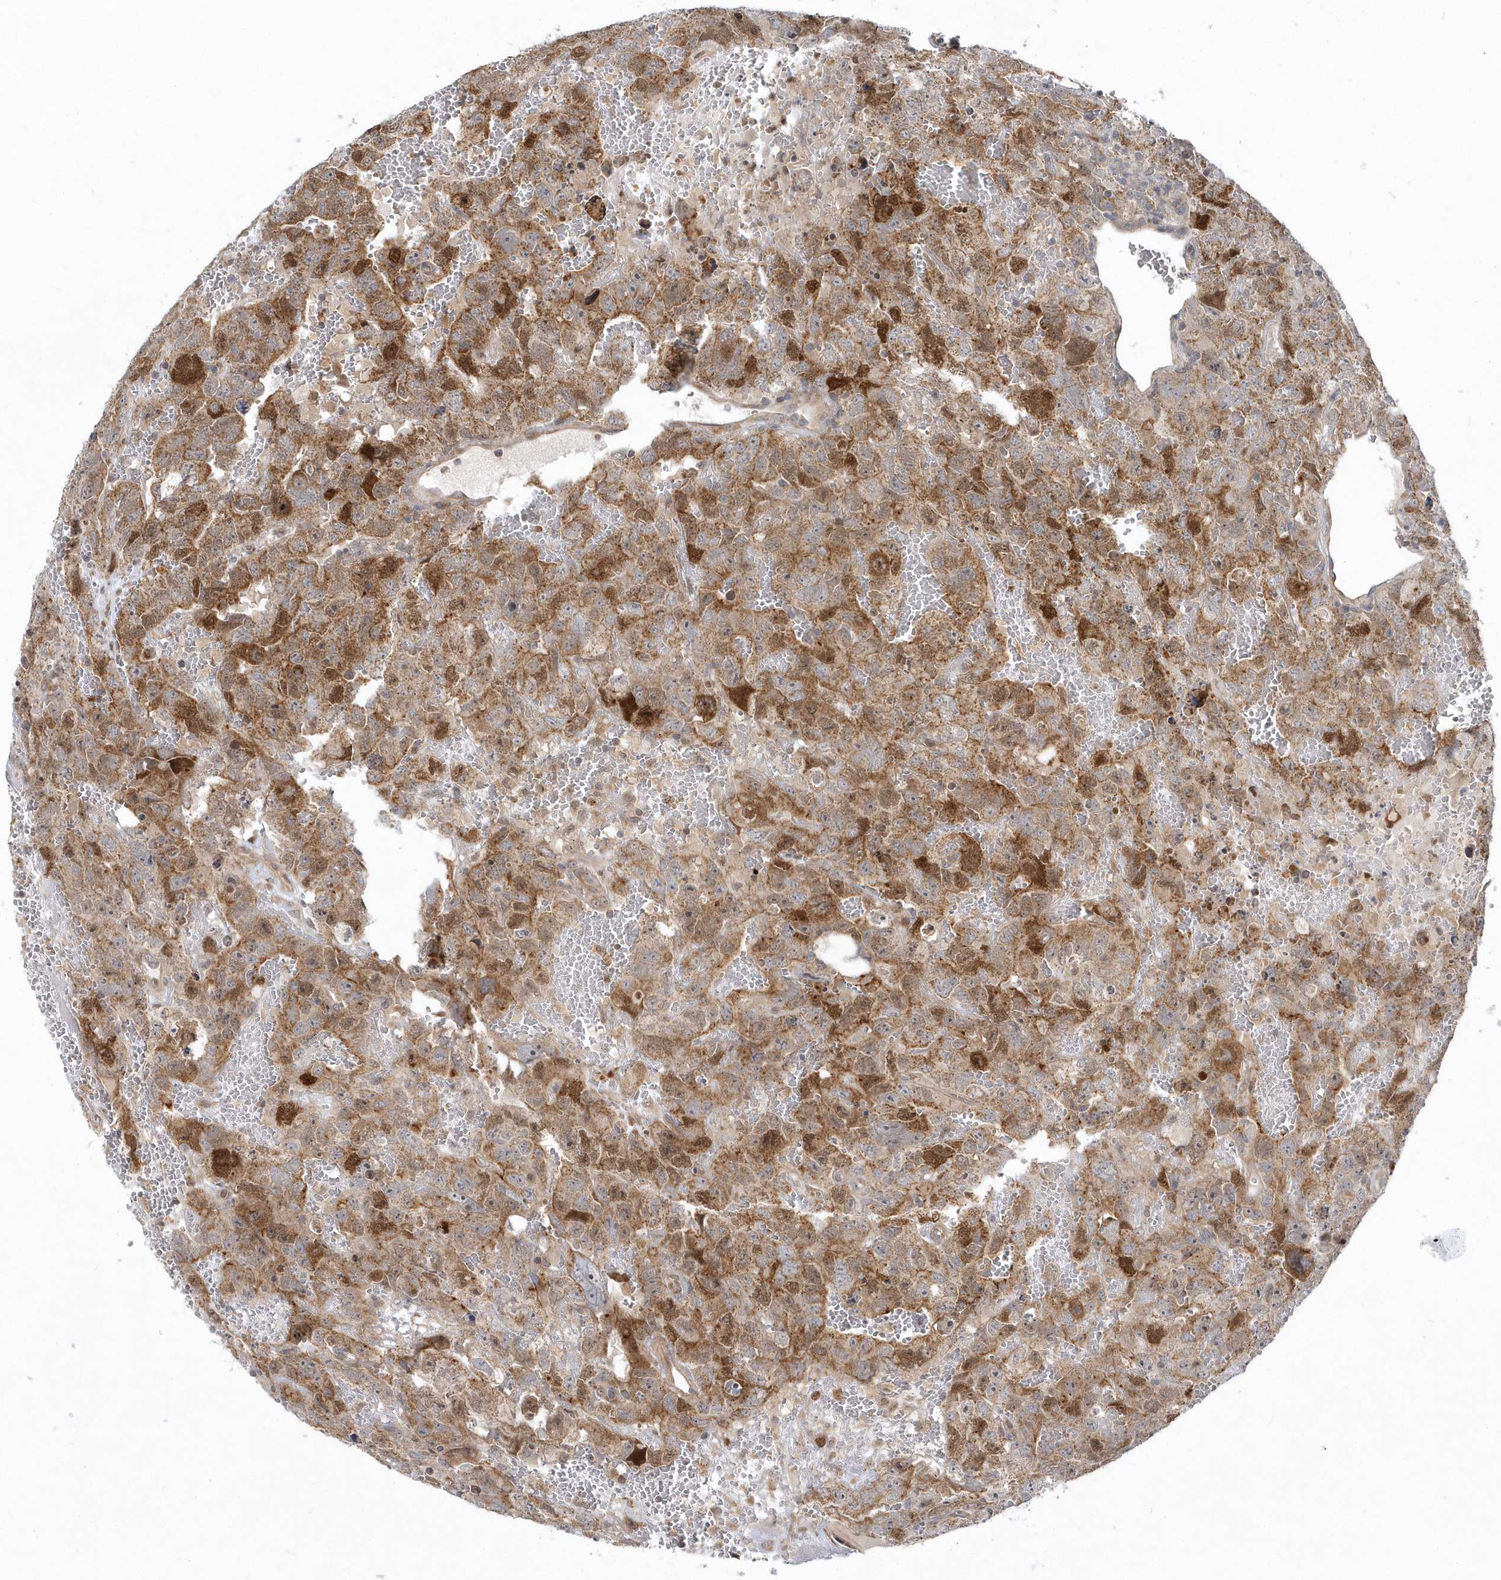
{"staining": {"intensity": "moderate", "quantity": ">75%", "location": "cytoplasmic/membranous"}, "tissue": "testis cancer", "cell_type": "Tumor cells", "image_type": "cancer", "snomed": [{"axis": "morphology", "description": "Carcinoma, Embryonal, NOS"}, {"axis": "topography", "description": "Testis"}], "caption": "Immunohistochemical staining of human testis cancer shows medium levels of moderate cytoplasmic/membranous expression in approximately >75% of tumor cells.", "gene": "MXI1", "patient": {"sex": "male", "age": 45}}